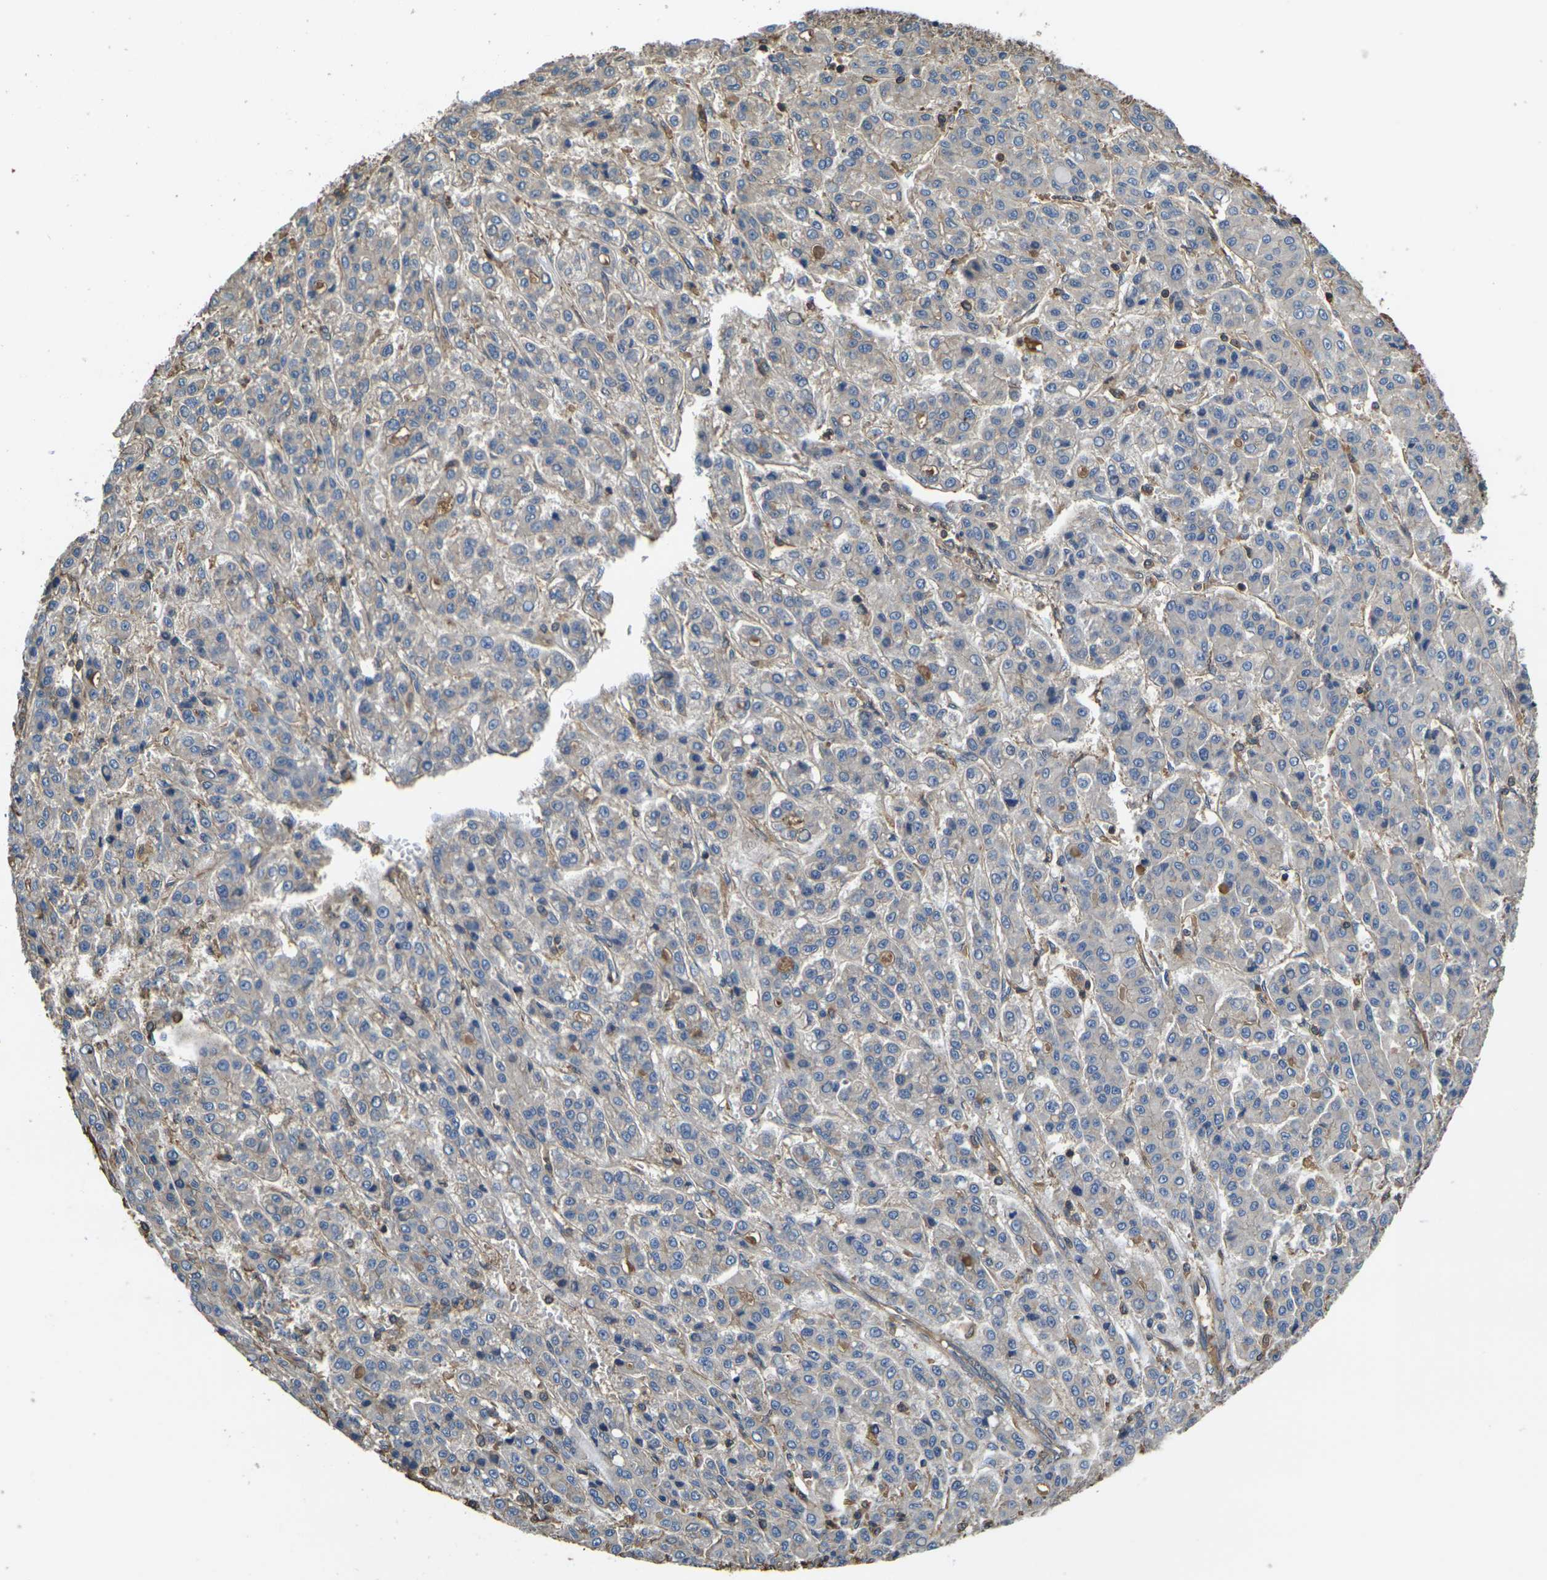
{"staining": {"intensity": "weak", "quantity": "<25%", "location": "cytoplasmic/membranous"}, "tissue": "liver cancer", "cell_type": "Tumor cells", "image_type": "cancer", "snomed": [{"axis": "morphology", "description": "Carcinoma, Hepatocellular, NOS"}, {"axis": "topography", "description": "Liver"}], "caption": "Micrograph shows no protein staining in tumor cells of hepatocellular carcinoma (liver) tissue.", "gene": "HSPG2", "patient": {"sex": "male", "age": 70}}